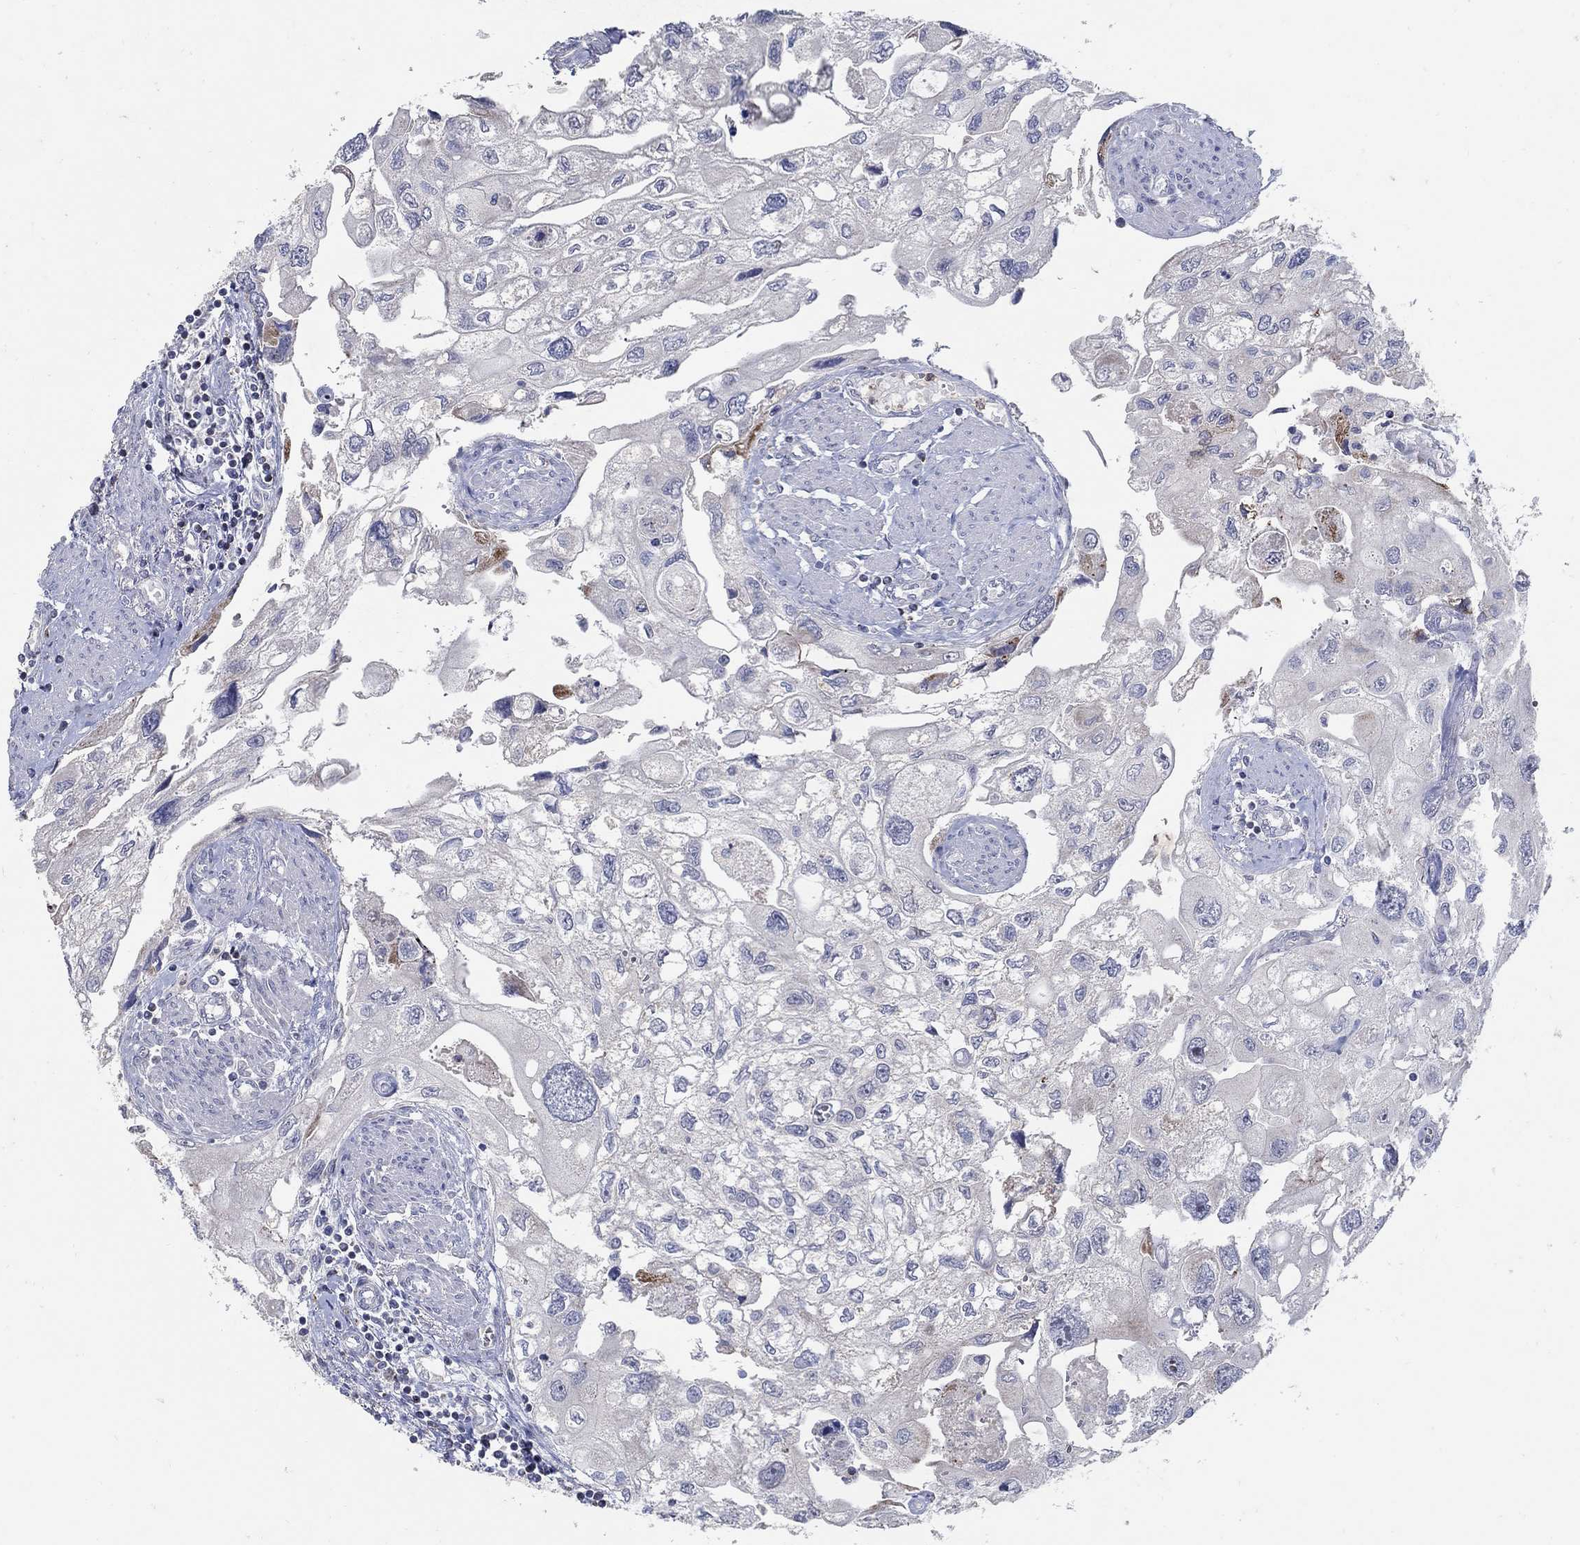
{"staining": {"intensity": "negative", "quantity": "none", "location": "none"}, "tissue": "urothelial cancer", "cell_type": "Tumor cells", "image_type": "cancer", "snomed": [{"axis": "morphology", "description": "Urothelial carcinoma, High grade"}, {"axis": "topography", "description": "Urinary bladder"}], "caption": "Micrograph shows no significant protein staining in tumor cells of urothelial cancer.", "gene": "HMX2", "patient": {"sex": "male", "age": 59}}